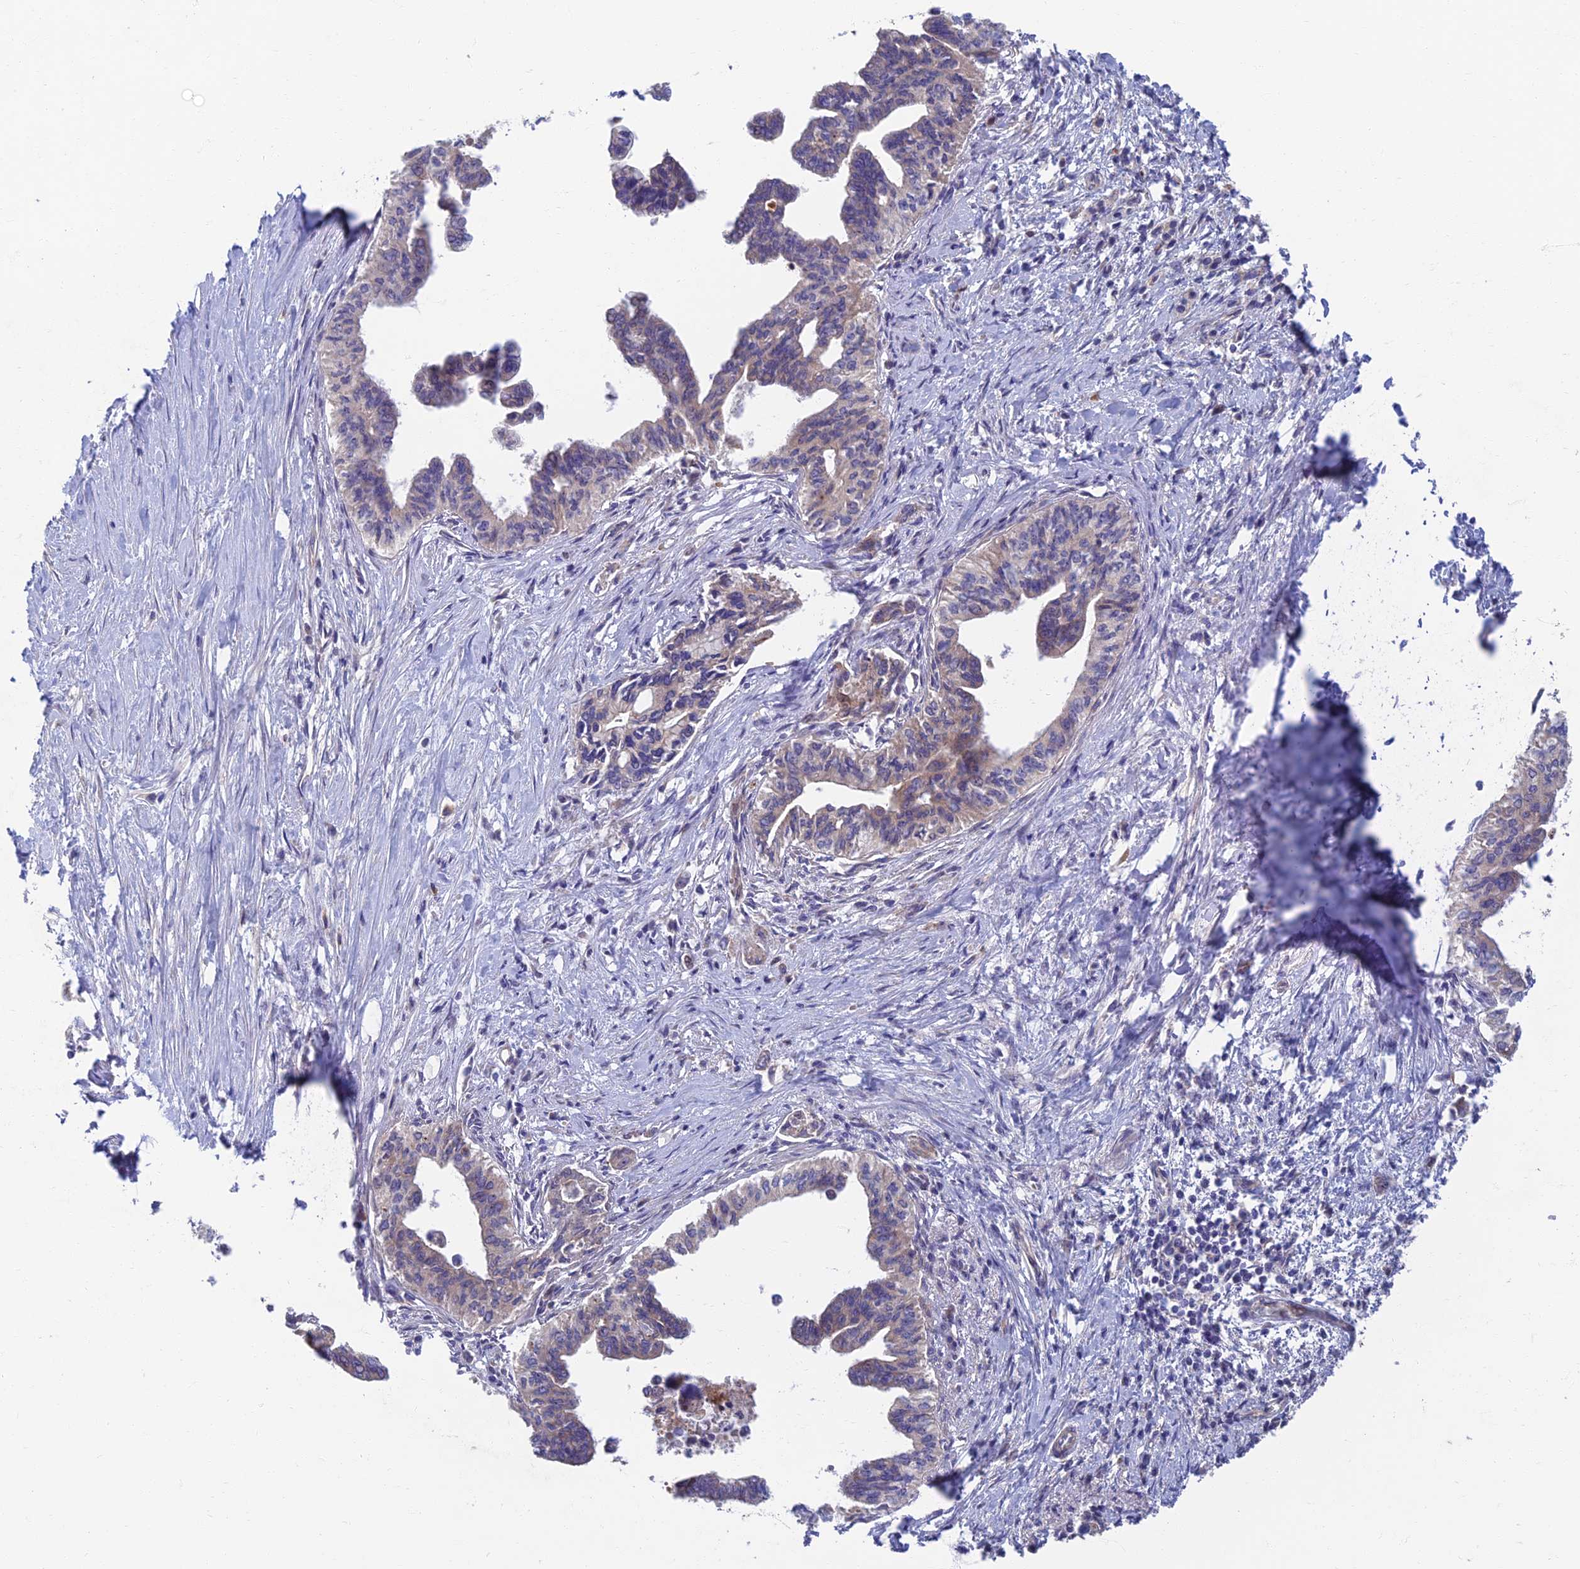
{"staining": {"intensity": "weak", "quantity": "<25%", "location": "cytoplasmic/membranous"}, "tissue": "pancreatic cancer", "cell_type": "Tumor cells", "image_type": "cancer", "snomed": [{"axis": "morphology", "description": "Adenocarcinoma, NOS"}, {"axis": "topography", "description": "Pancreas"}], "caption": "Immunohistochemical staining of human pancreatic adenocarcinoma shows no significant expression in tumor cells.", "gene": "SOGA1", "patient": {"sex": "female", "age": 83}}